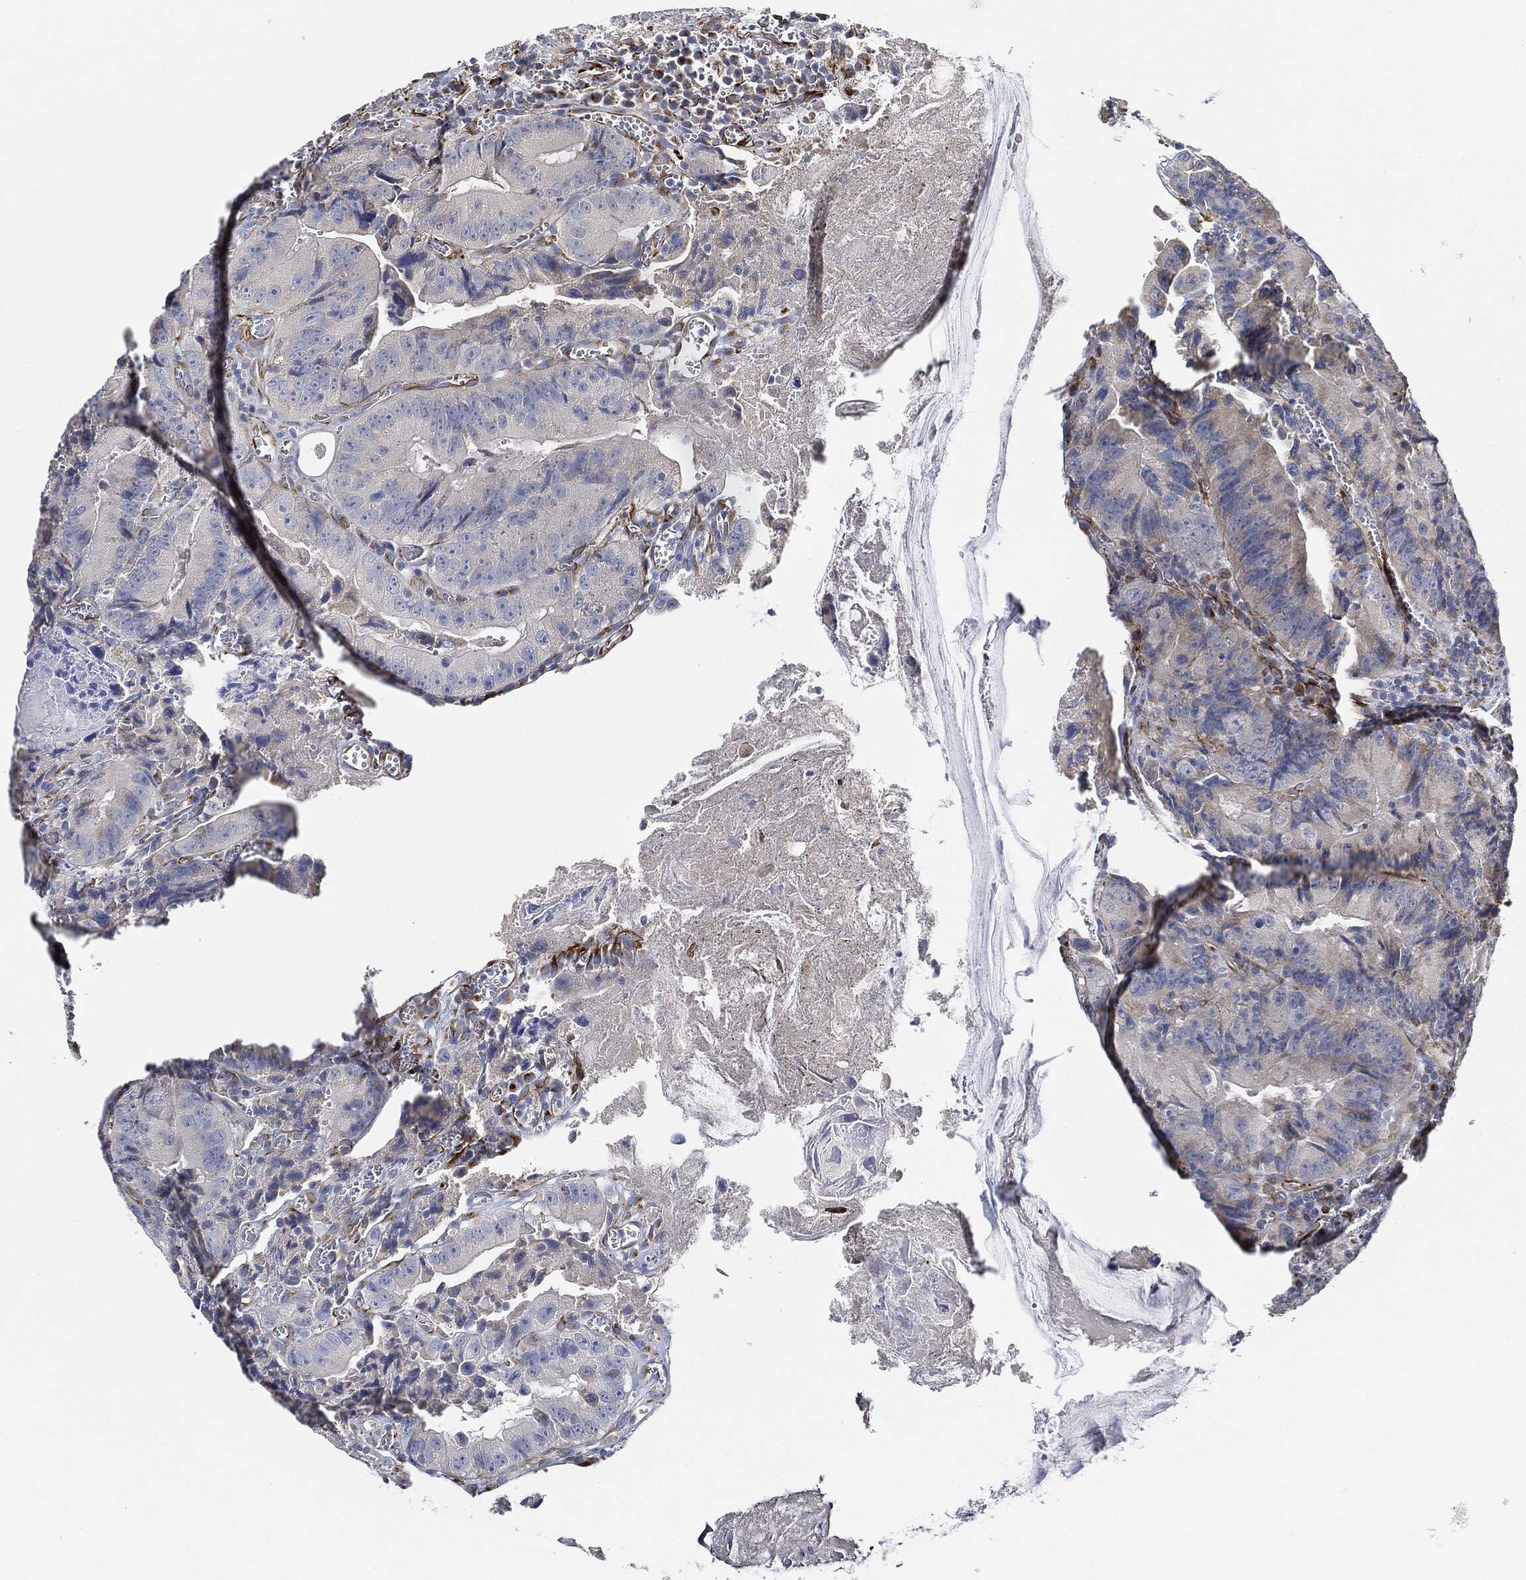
{"staining": {"intensity": "negative", "quantity": "none", "location": "none"}, "tissue": "colorectal cancer", "cell_type": "Tumor cells", "image_type": "cancer", "snomed": [{"axis": "morphology", "description": "Adenocarcinoma, NOS"}, {"axis": "topography", "description": "Colon"}], "caption": "This is a image of immunohistochemistry staining of adenocarcinoma (colorectal), which shows no expression in tumor cells.", "gene": "THSD1", "patient": {"sex": "female", "age": 86}}